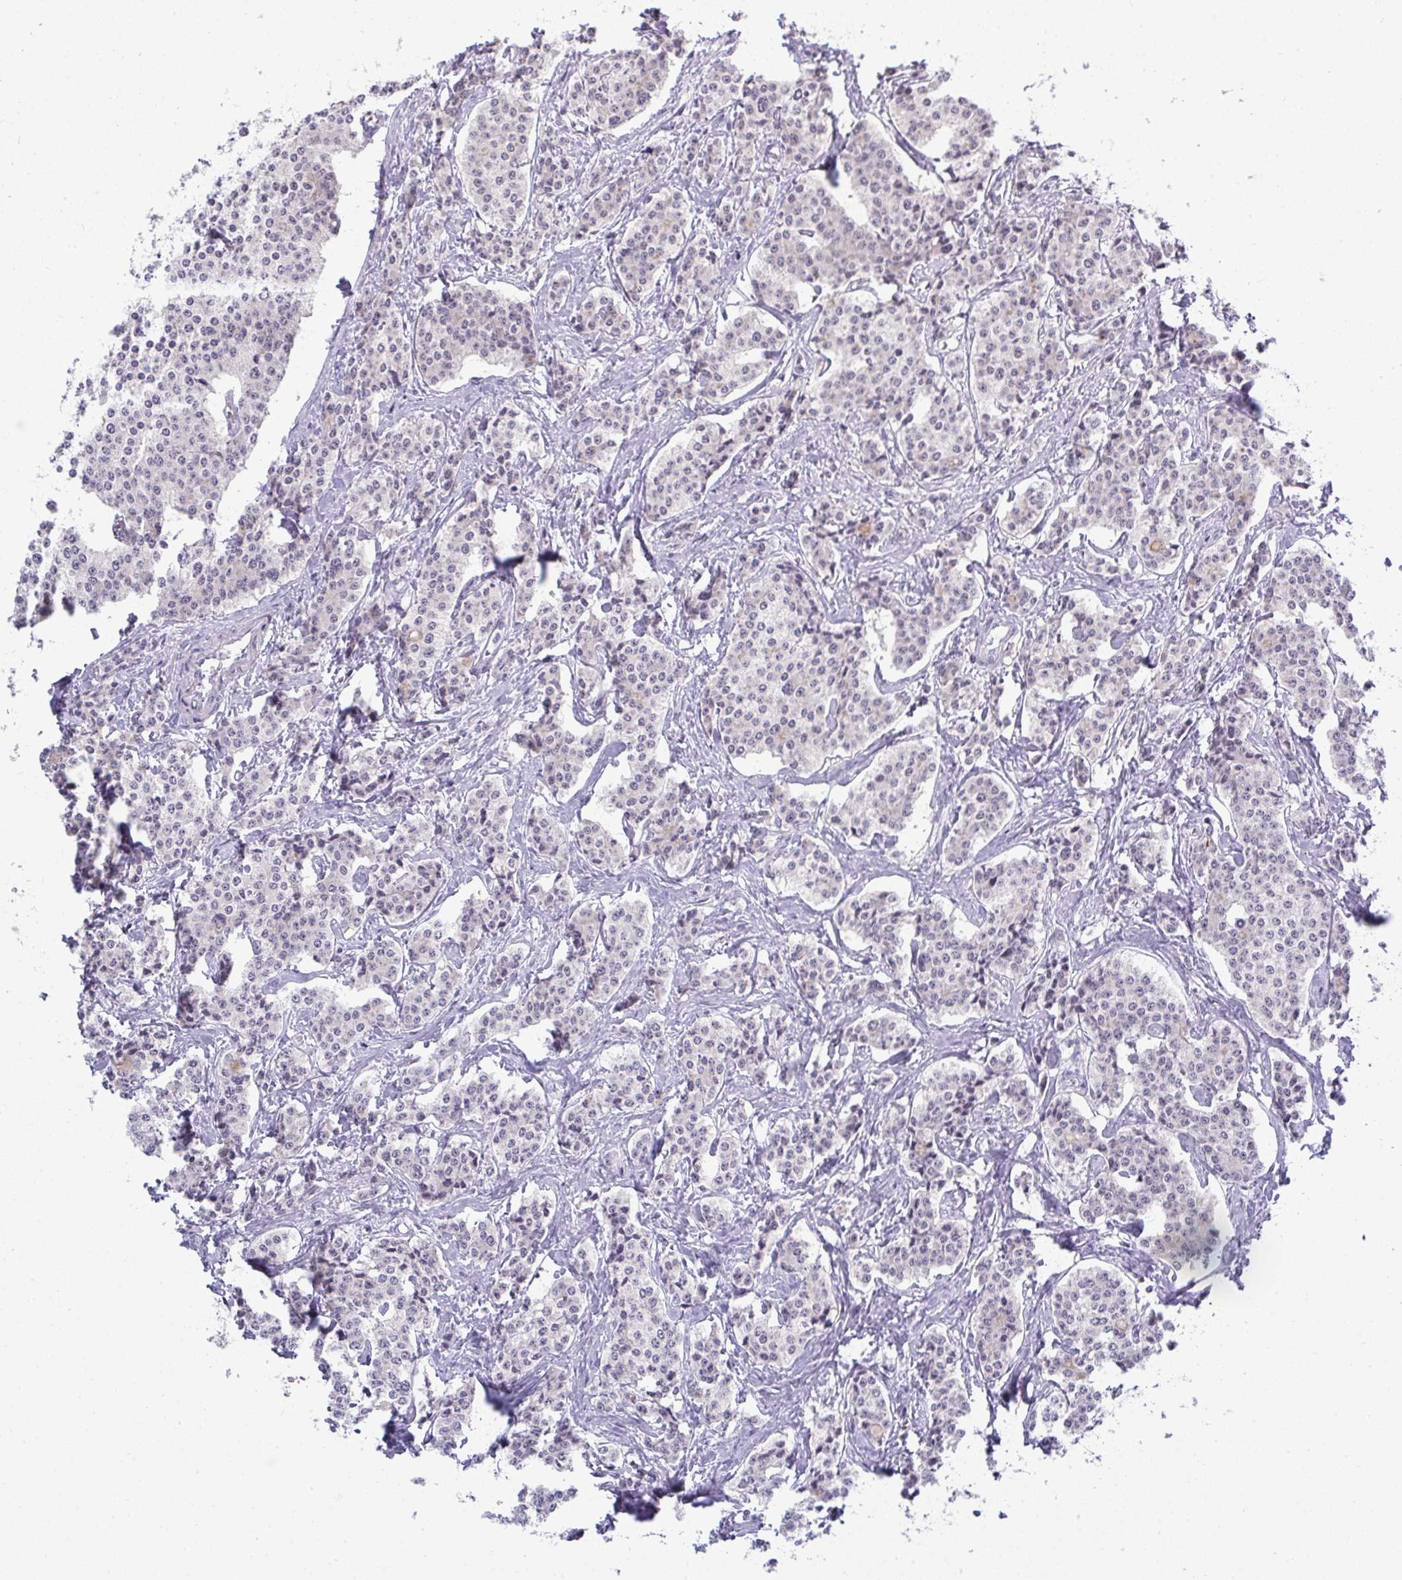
{"staining": {"intensity": "negative", "quantity": "none", "location": "none"}, "tissue": "carcinoid", "cell_type": "Tumor cells", "image_type": "cancer", "snomed": [{"axis": "morphology", "description": "Carcinoid, malignant, NOS"}, {"axis": "topography", "description": "Small intestine"}], "caption": "High magnification brightfield microscopy of malignant carcinoid stained with DAB (brown) and counterstained with hematoxylin (blue): tumor cells show no significant staining.", "gene": "TMEM82", "patient": {"sex": "female", "age": 64}}